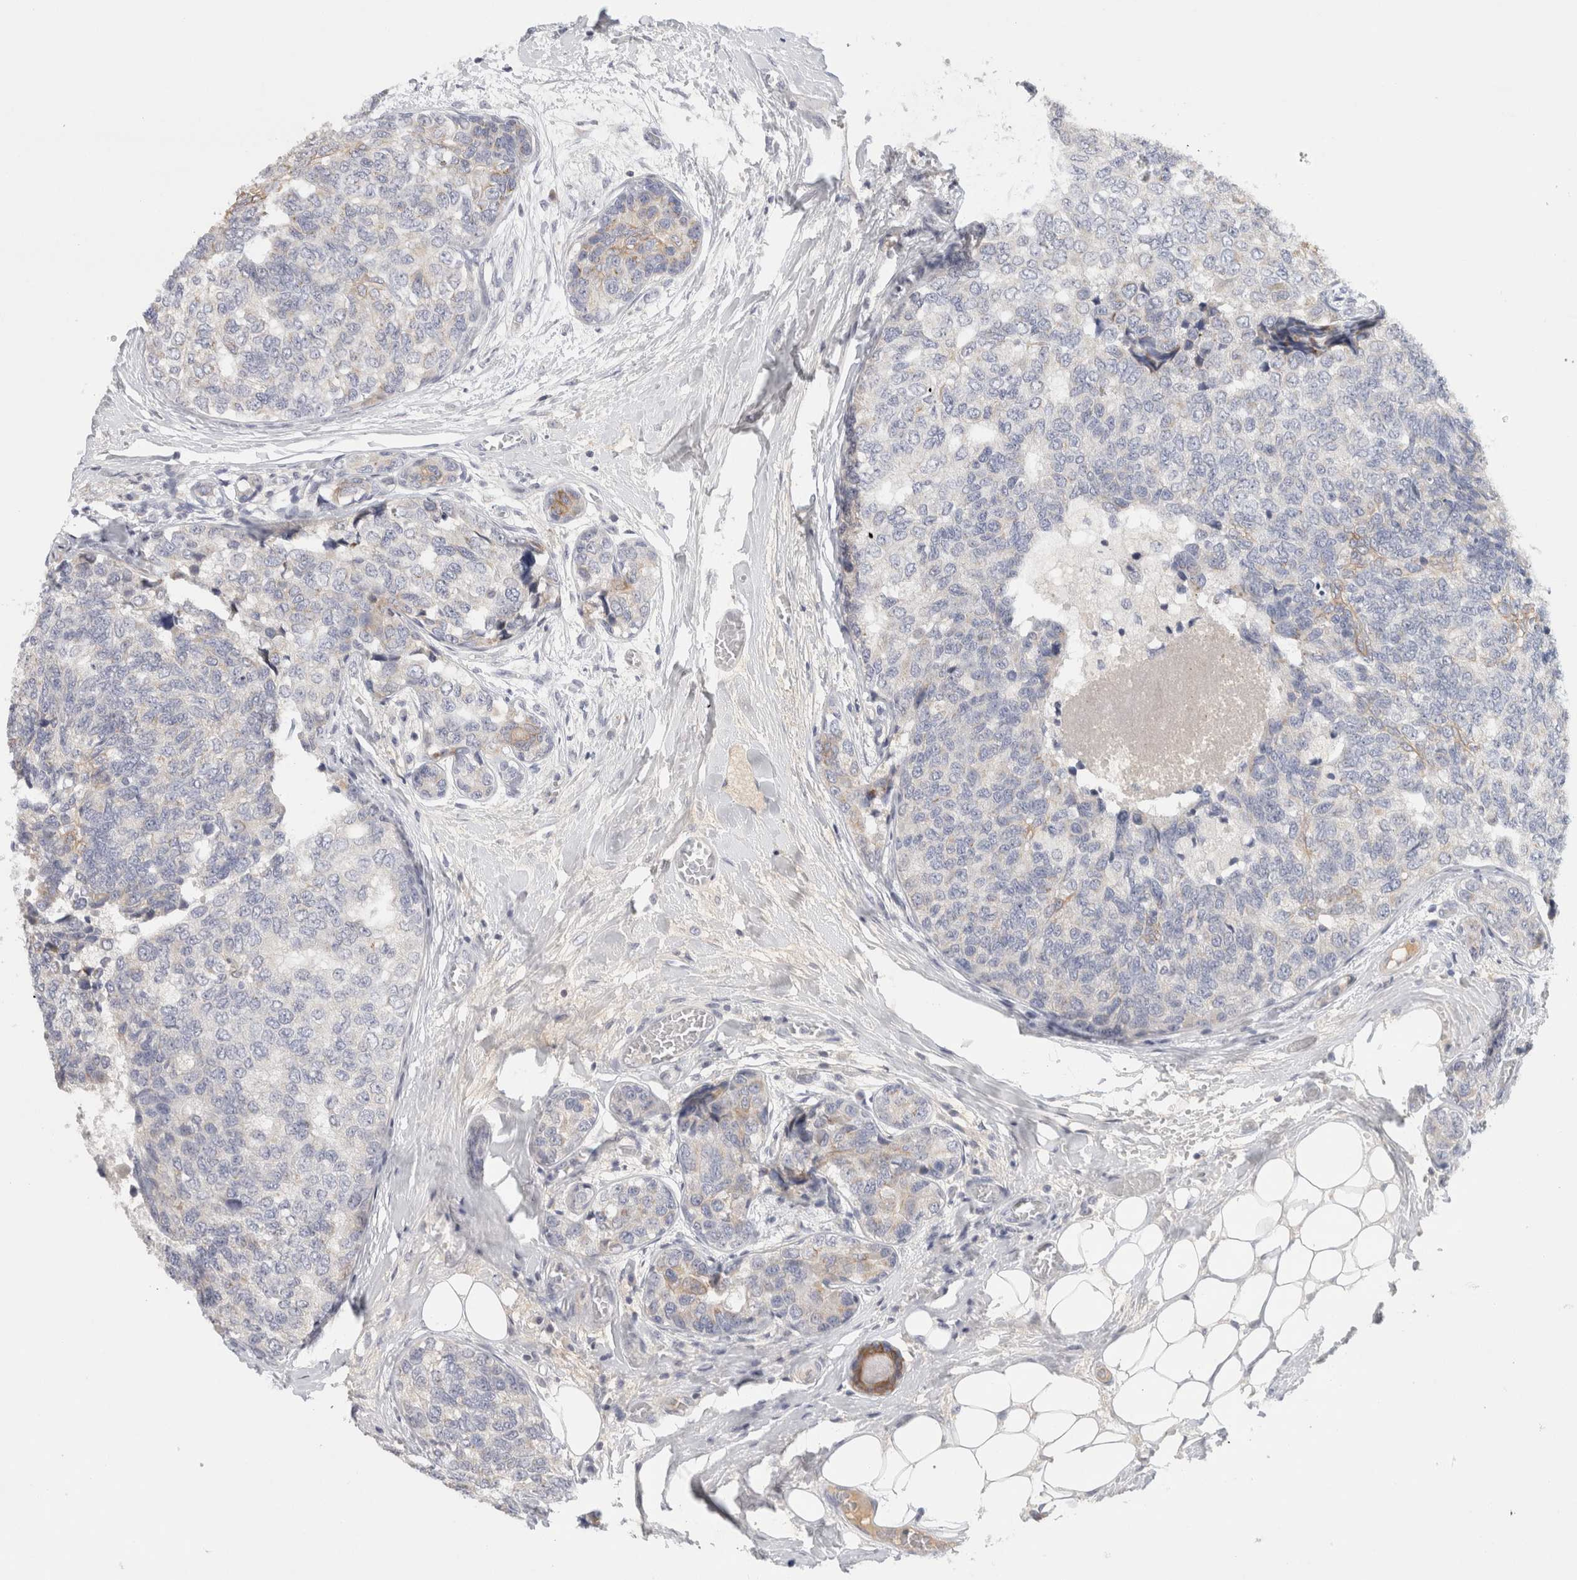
{"staining": {"intensity": "weak", "quantity": "<25%", "location": "cytoplasmic/membranous"}, "tissue": "breast cancer", "cell_type": "Tumor cells", "image_type": "cancer", "snomed": [{"axis": "morphology", "description": "Normal tissue, NOS"}, {"axis": "morphology", "description": "Duct carcinoma"}, {"axis": "topography", "description": "Breast"}], "caption": "Protein analysis of breast cancer (invasive ductal carcinoma) reveals no significant positivity in tumor cells.", "gene": "STK31", "patient": {"sex": "female", "age": 43}}